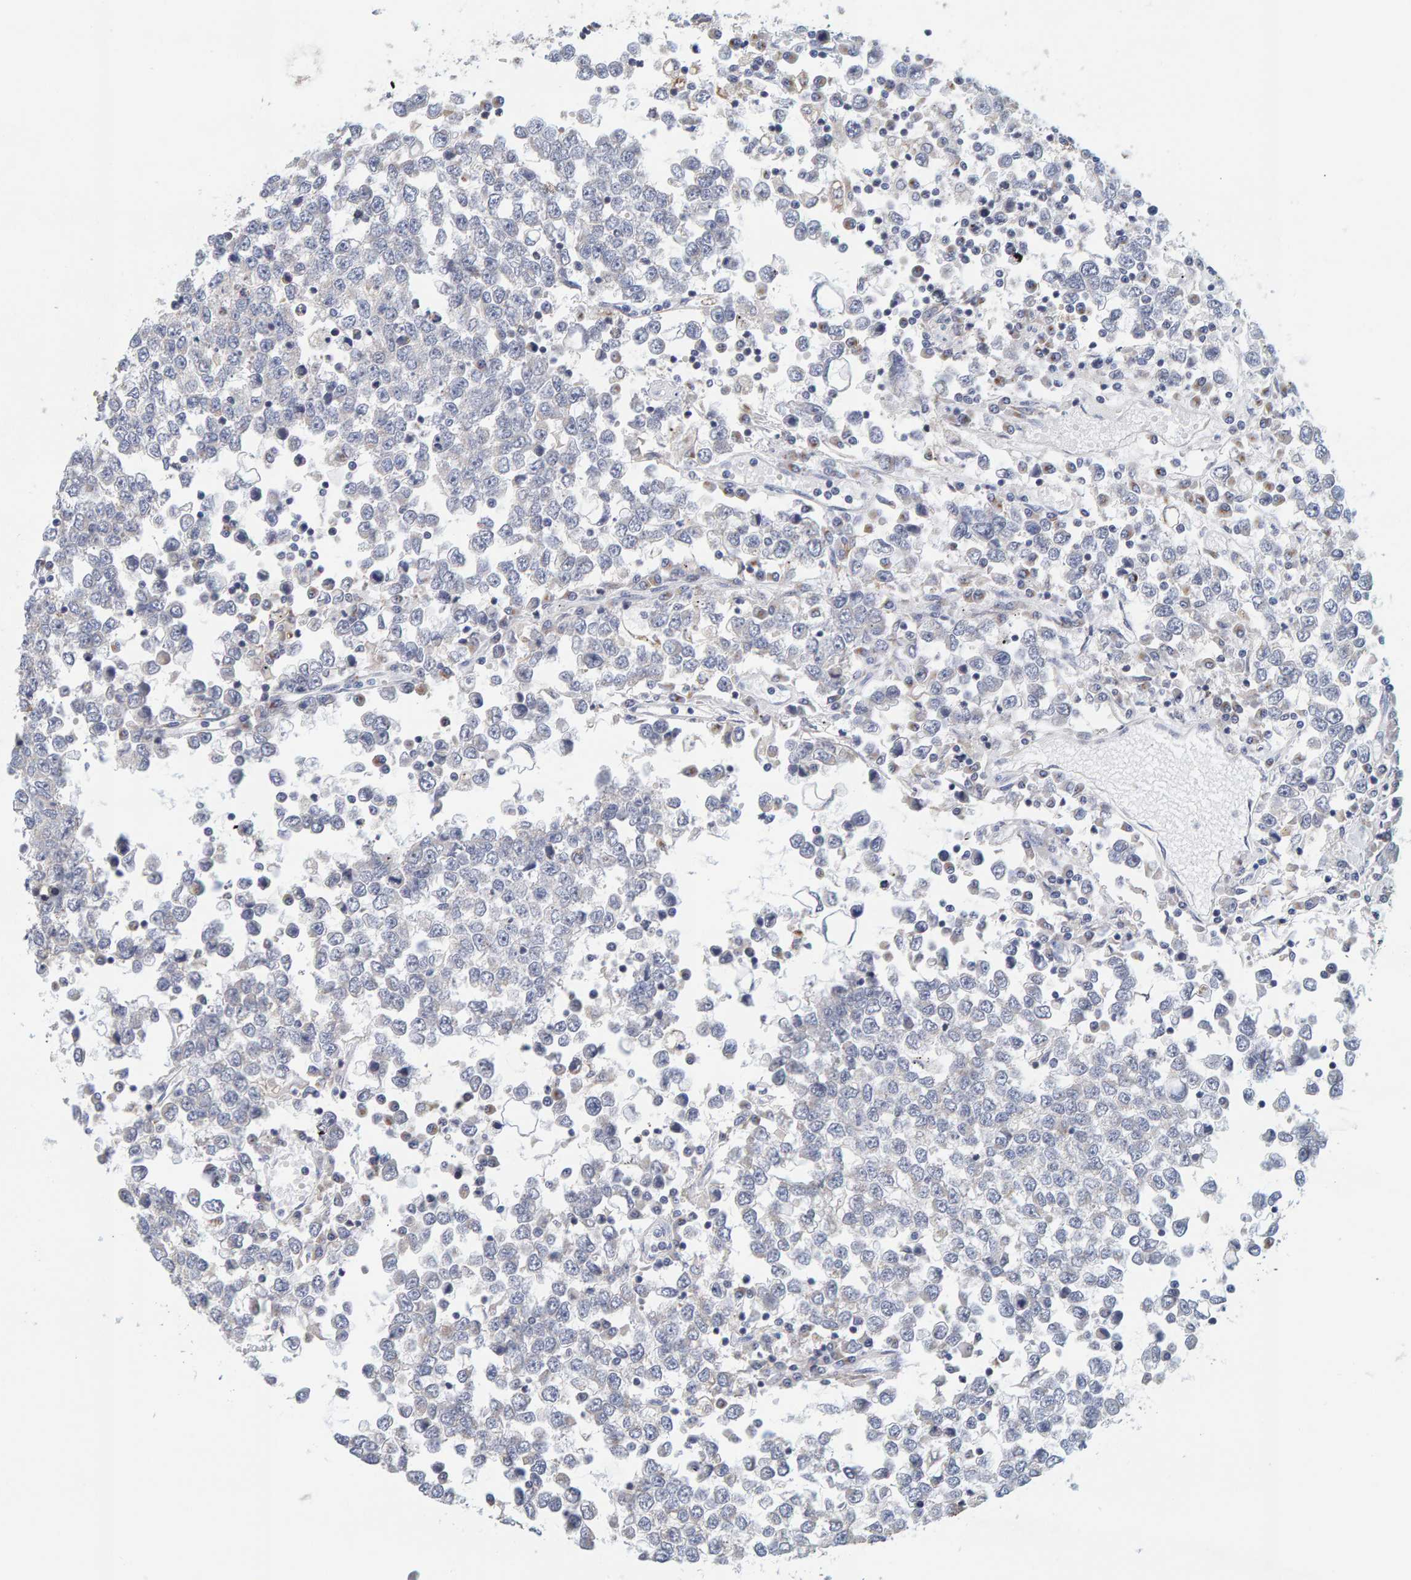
{"staining": {"intensity": "negative", "quantity": "none", "location": "none"}, "tissue": "testis cancer", "cell_type": "Tumor cells", "image_type": "cancer", "snomed": [{"axis": "morphology", "description": "Seminoma, NOS"}, {"axis": "topography", "description": "Testis"}], "caption": "The histopathology image shows no significant positivity in tumor cells of testis seminoma.", "gene": "SGPL1", "patient": {"sex": "male", "age": 65}}